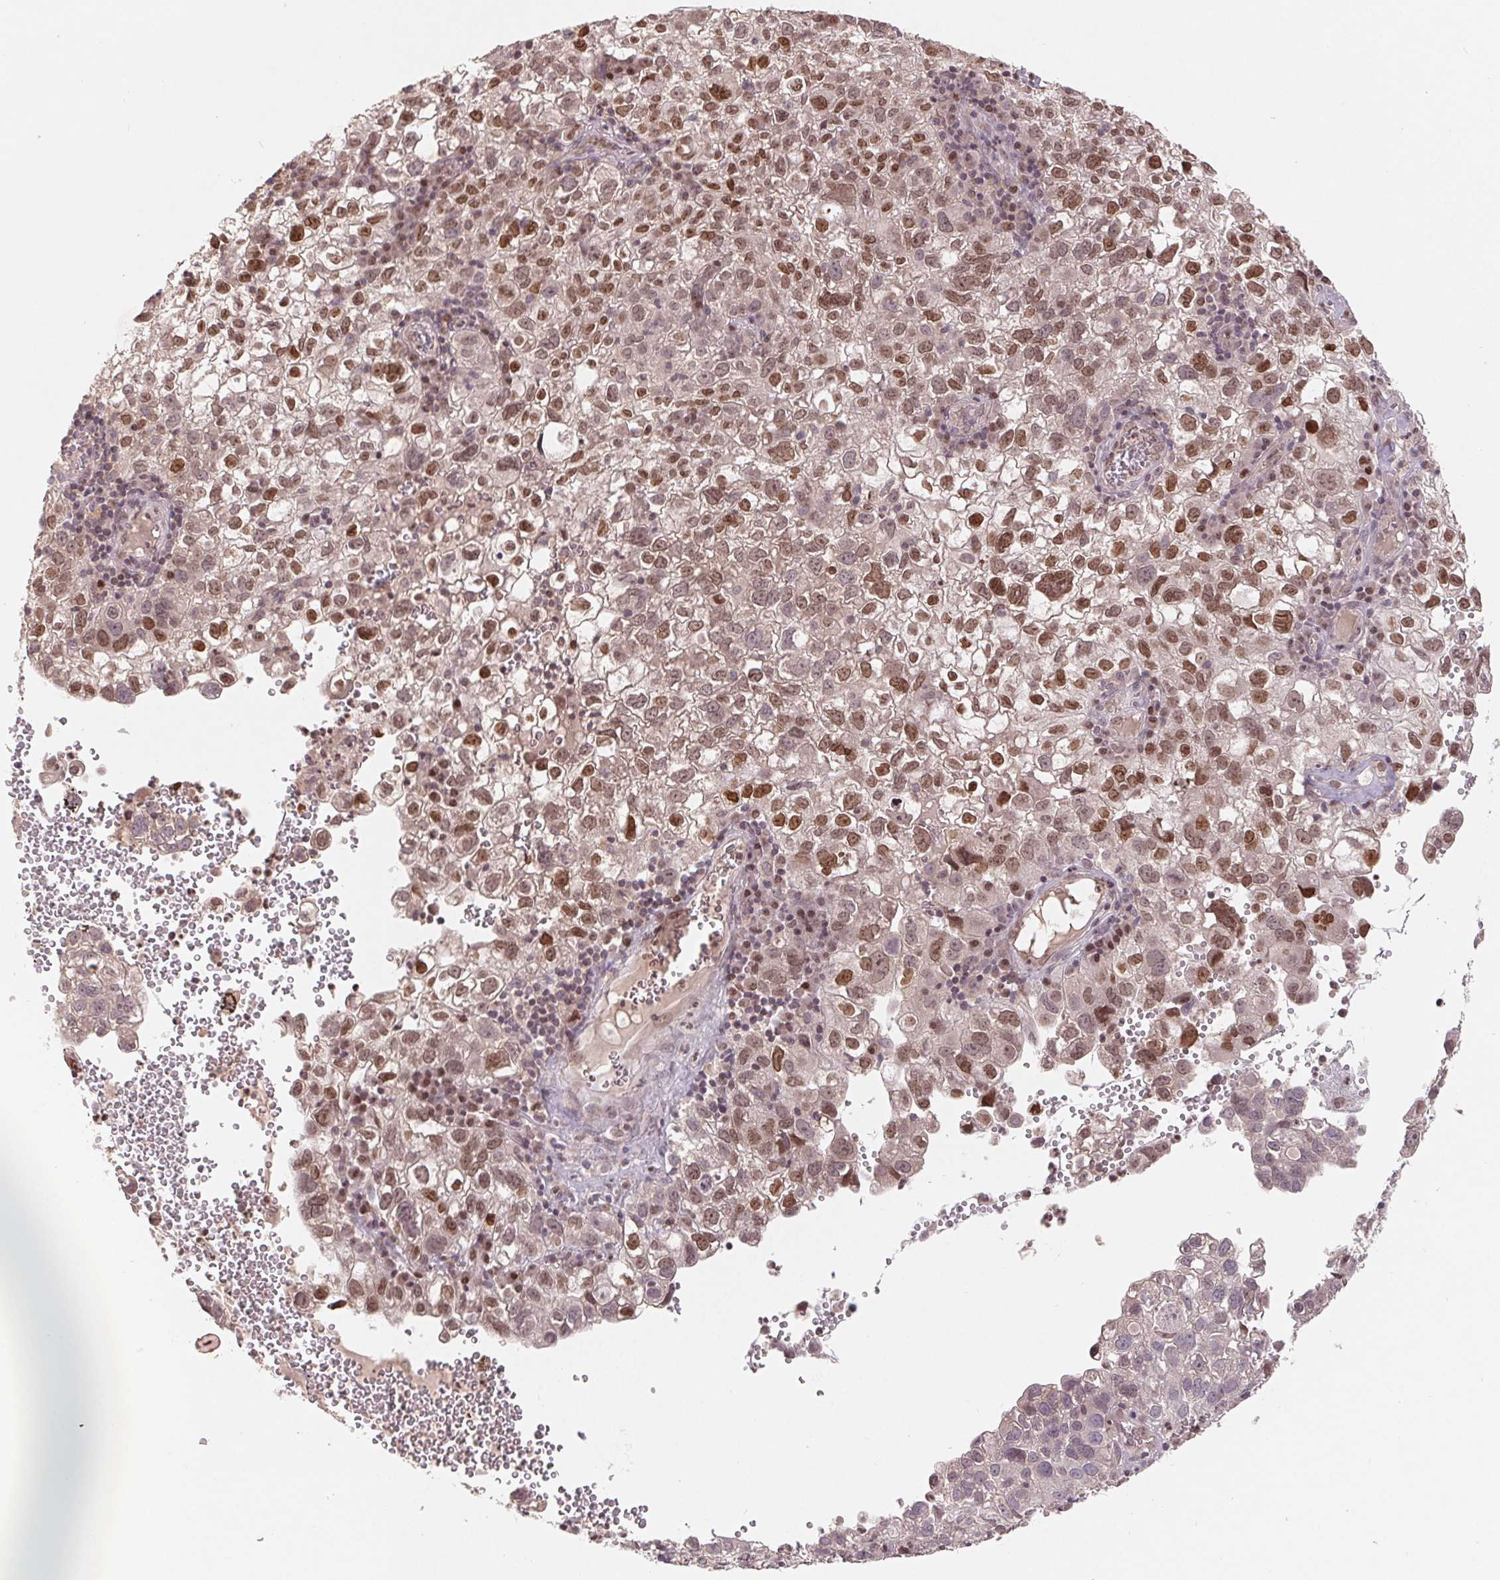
{"staining": {"intensity": "moderate", "quantity": ">75%", "location": "nuclear"}, "tissue": "cervical cancer", "cell_type": "Tumor cells", "image_type": "cancer", "snomed": [{"axis": "morphology", "description": "Squamous cell carcinoma, NOS"}, {"axis": "topography", "description": "Cervix"}], "caption": "There is medium levels of moderate nuclear positivity in tumor cells of squamous cell carcinoma (cervical), as demonstrated by immunohistochemical staining (brown color).", "gene": "HMGN3", "patient": {"sex": "female", "age": 55}}